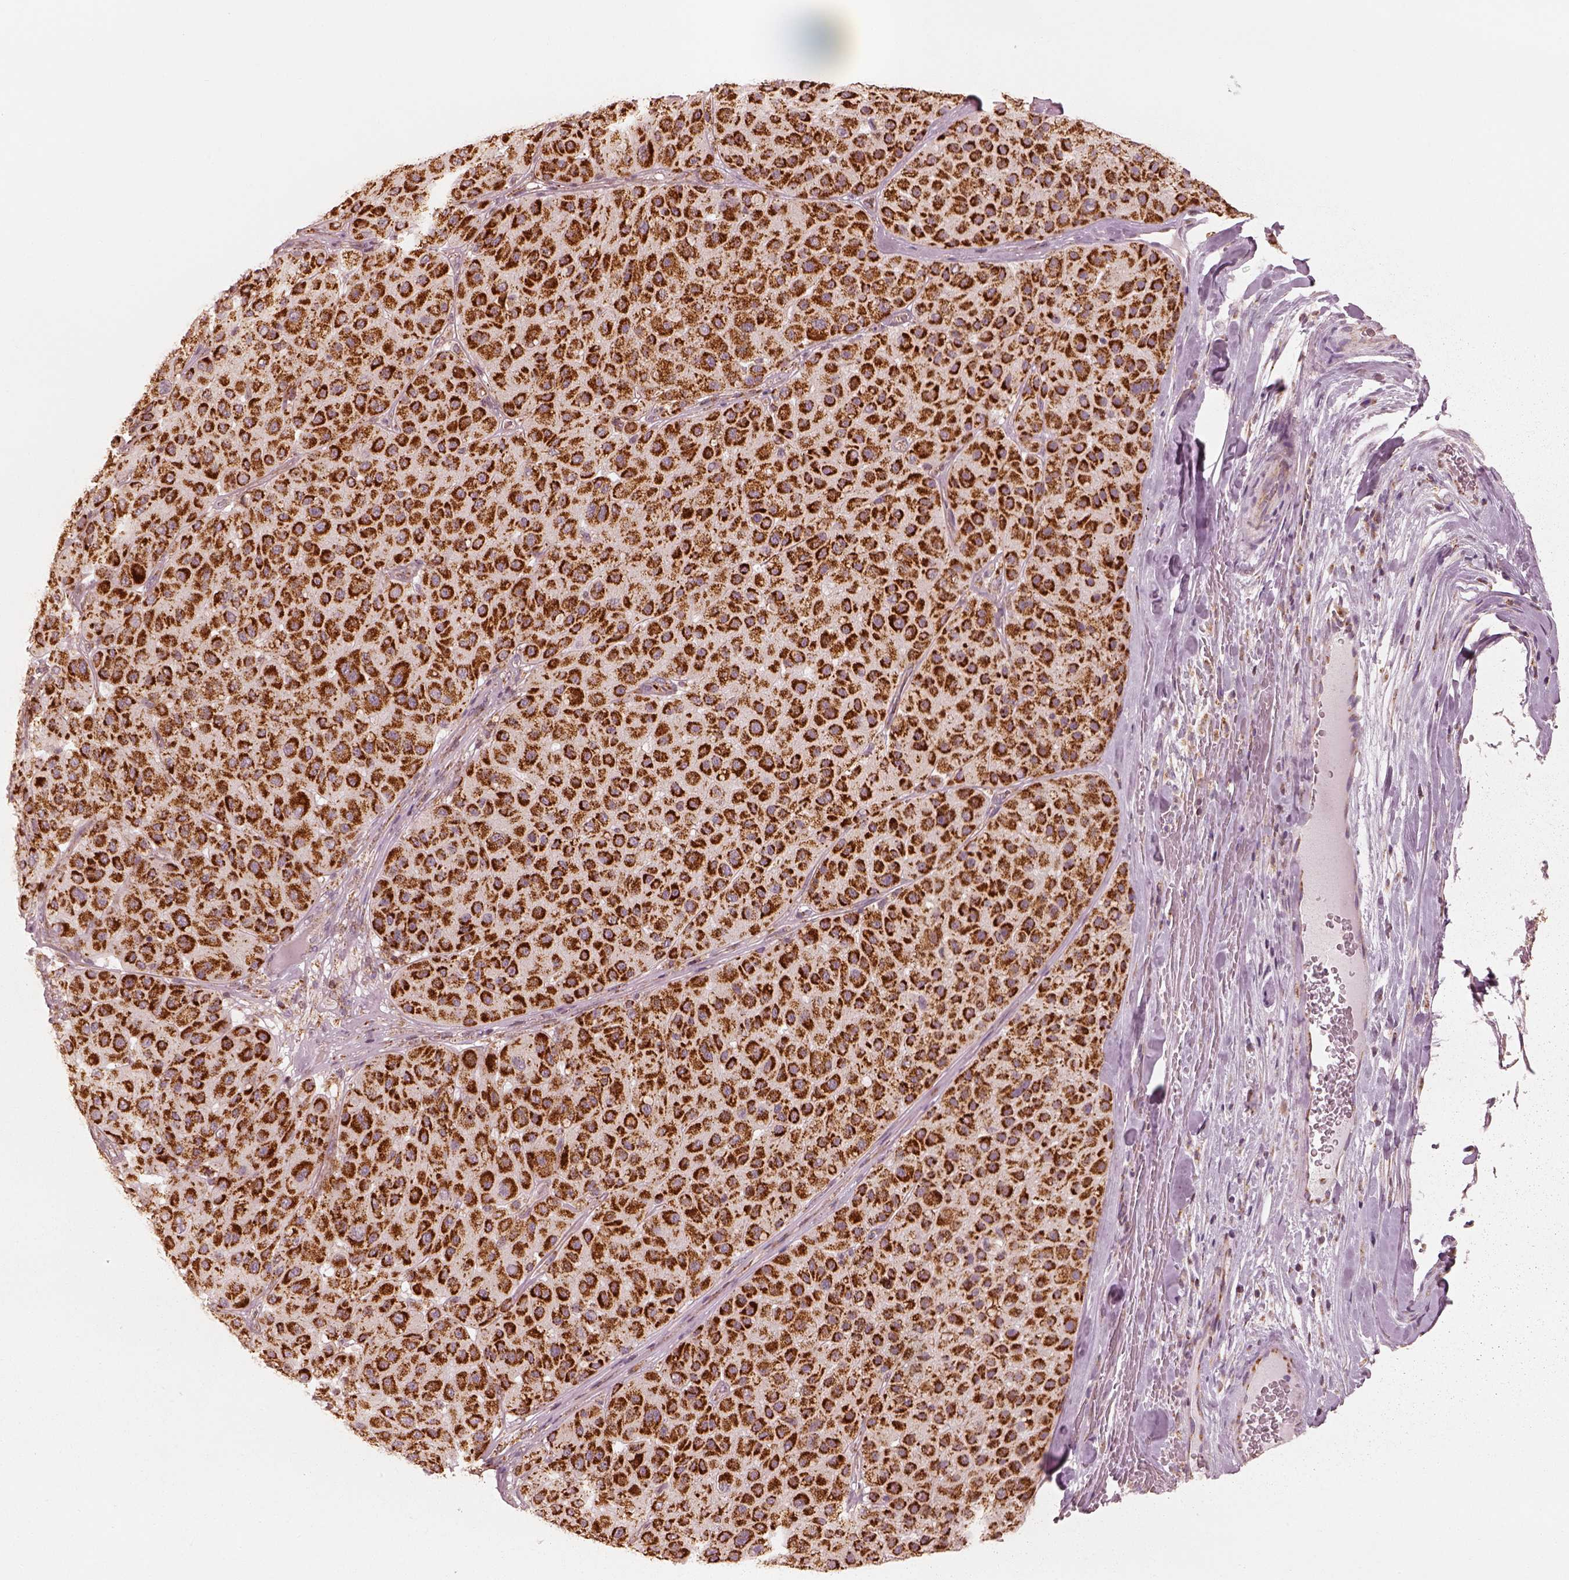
{"staining": {"intensity": "strong", "quantity": ">75%", "location": "cytoplasmic/membranous"}, "tissue": "melanoma", "cell_type": "Tumor cells", "image_type": "cancer", "snomed": [{"axis": "morphology", "description": "Malignant melanoma, Metastatic site"}, {"axis": "topography", "description": "Smooth muscle"}], "caption": "This is an image of immunohistochemistry staining of malignant melanoma (metastatic site), which shows strong expression in the cytoplasmic/membranous of tumor cells.", "gene": "ENTPD6", "patient": {"sex": "male", "age": 41}}